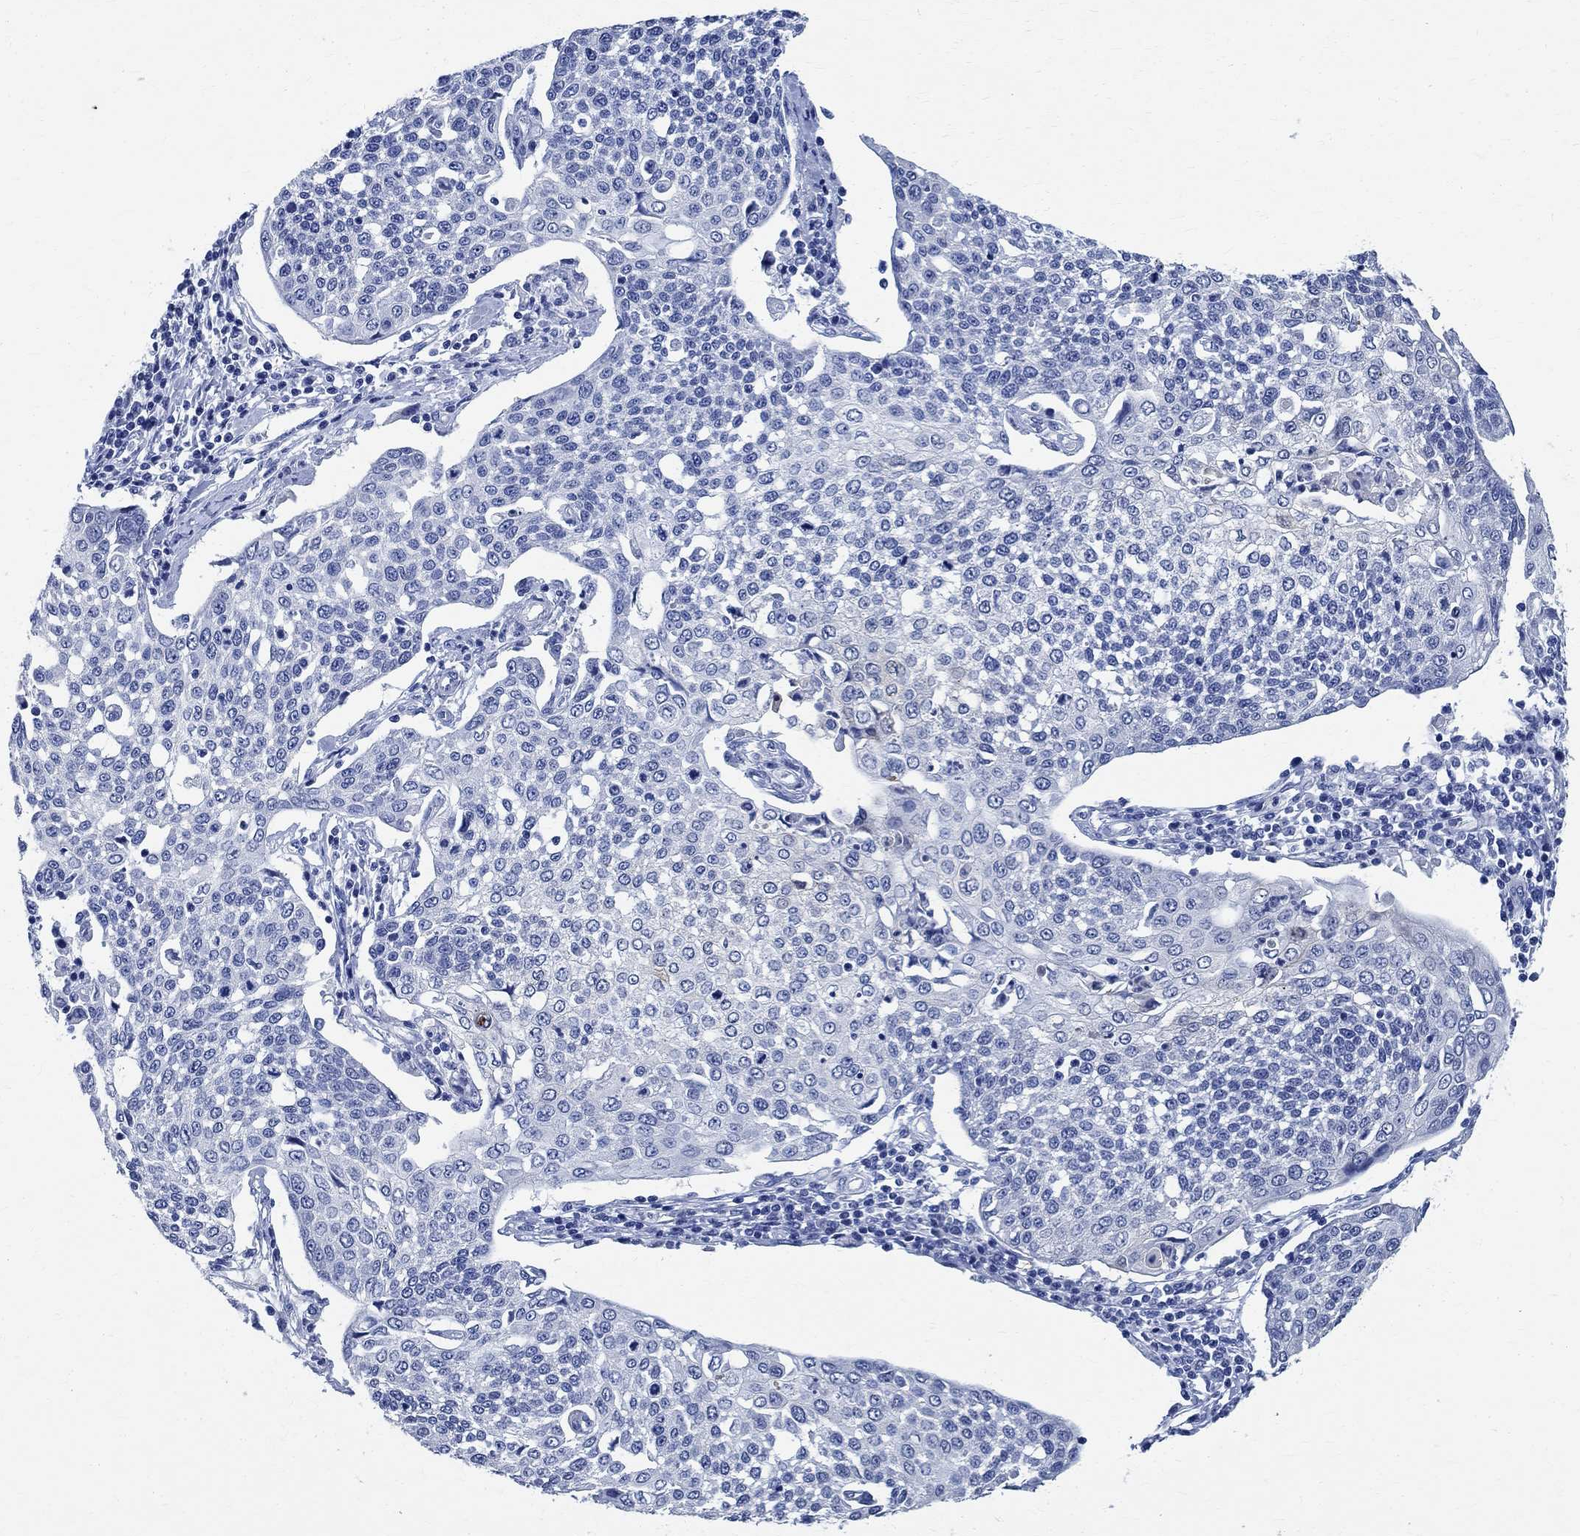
{"staining": {"intensity": "negative", "quantity": "none", "location": "none"}, "tissue": "cervical cancer", "cell_type": "Tumor cells", "image_type": "cancer", "snomed": [{"axis": "morphology", "description": "Squamous cell carcinoma, NOS"}, {"axis": "topography", "description": "Cervix"}], "caption": "IHC image of cervical cancer stained for a protein (brown), which exhibits no staining in tumor cells.", "gene": "TMEM221", "patient": {"sex": "female", "age": 34}}